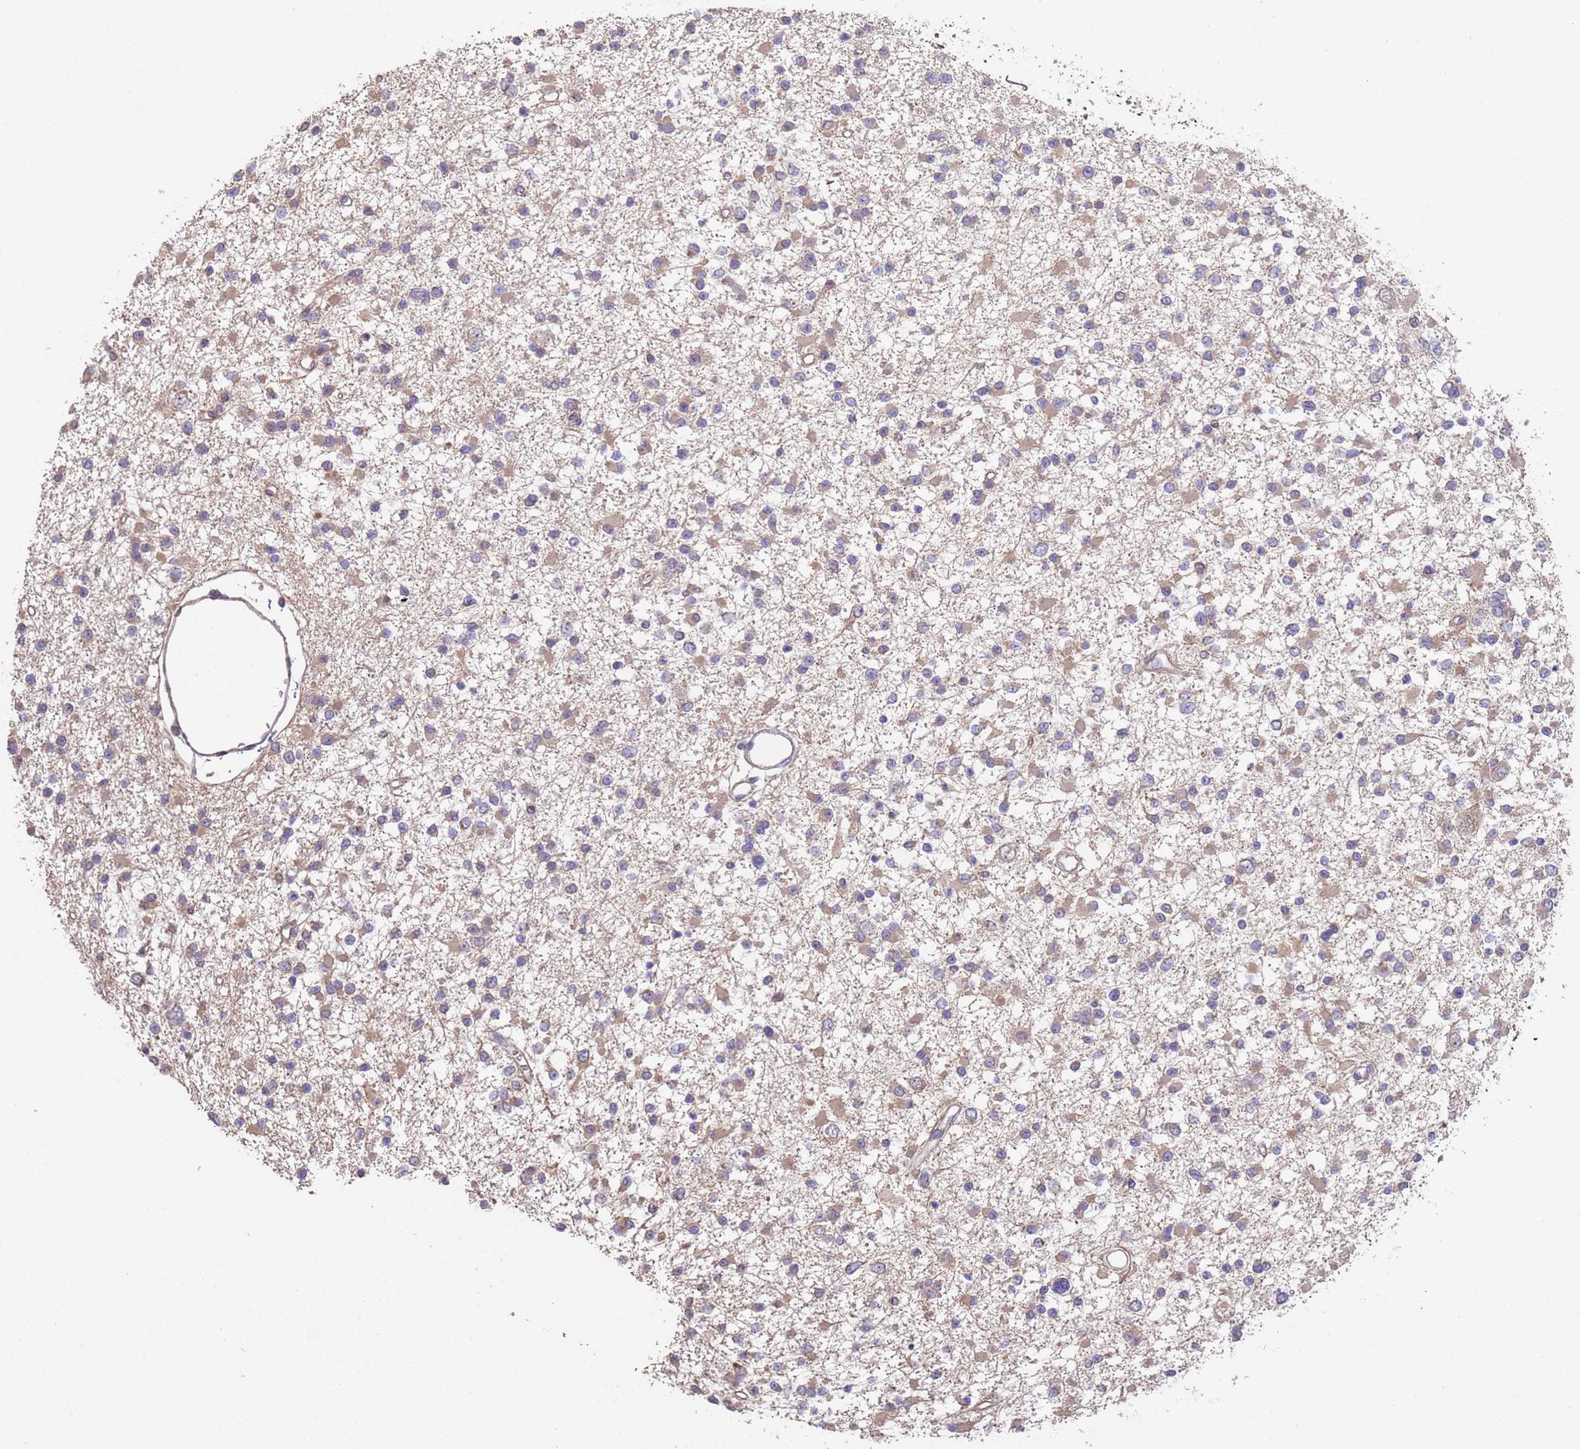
{"staining": {"intensity": "weak", "quantity": "25%-75%", "location": "cytoplasmic/membranous"}, "tissue": "glioma", "cell_type": "Tumor cells", "image_type": "cancer", "snomed": [{"axis": "morphology", "description": "Glioma, malignant, Low grade"}, {"axis": "topography", "description": "Brain"}], "caption": "Tumor cells show low levels of weak cytoplasmic/membranous positivity in about 25%-75% of cells in low-grade glioma (malignant). (DAB (3,3'-diaminobenzidine) = brown stain, brightfield microscopy at high magnification).", "gene": "NPHP1", "patient": {"sex": "female", "age": 22}}